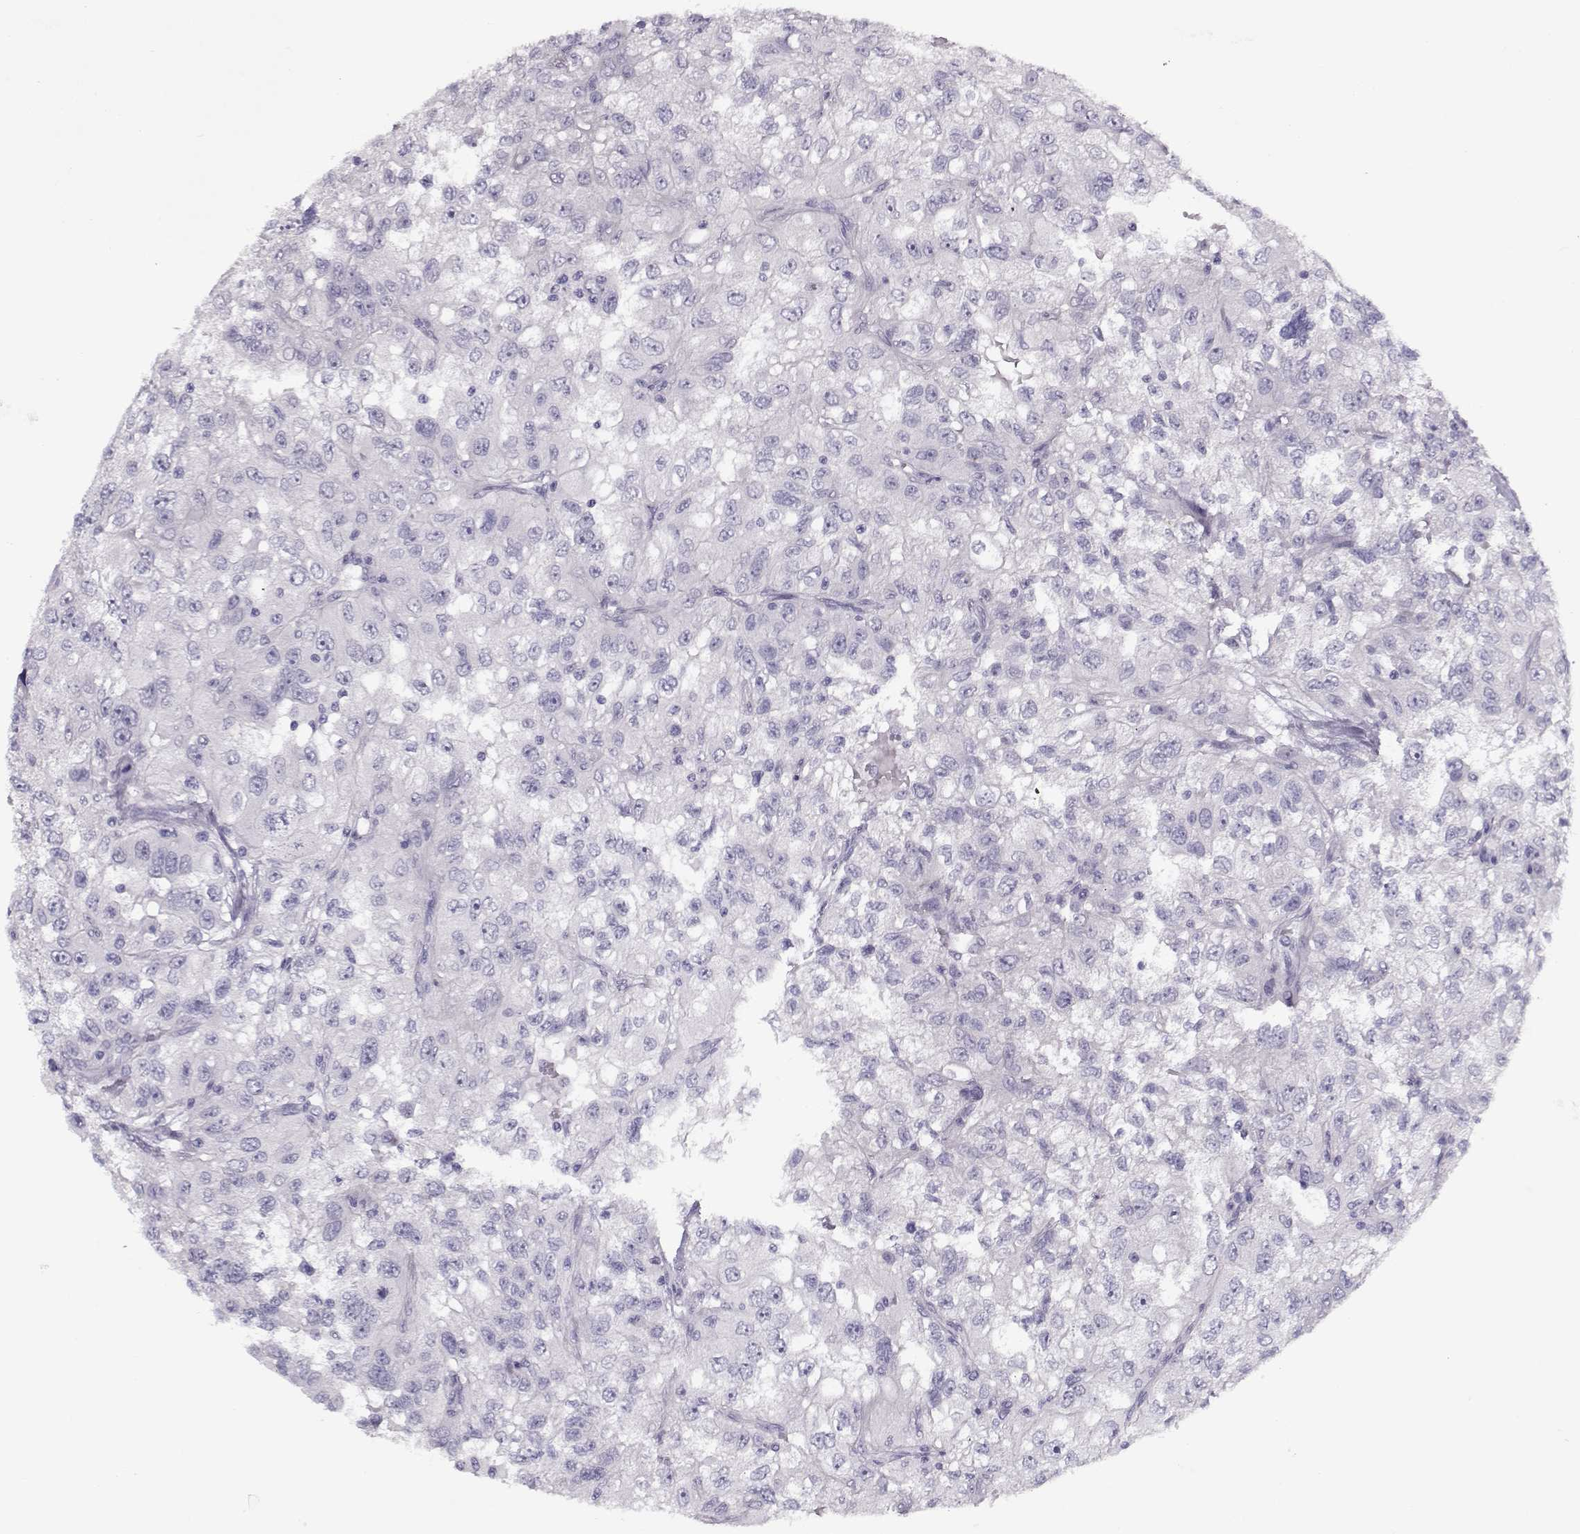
{"staining": {"intensity": "negative", "quantity": "none", "location": "none"}, "tissue": "renal cancer", "cell_type": "Tumor cells", "image_type": "cancer", "snomed": [{"axis": "morphology", "description": "Adenocarcinoma, NOS"}, {"axis": "topography", "description": "Kidney"}], "caption": "This is an immunohistochemistry (IHC) photomicrograph of renal cancer. There is no staining in tumor cells.", "gene": "CIBAR1", "patient": {"sex": "male", "age": 64}}